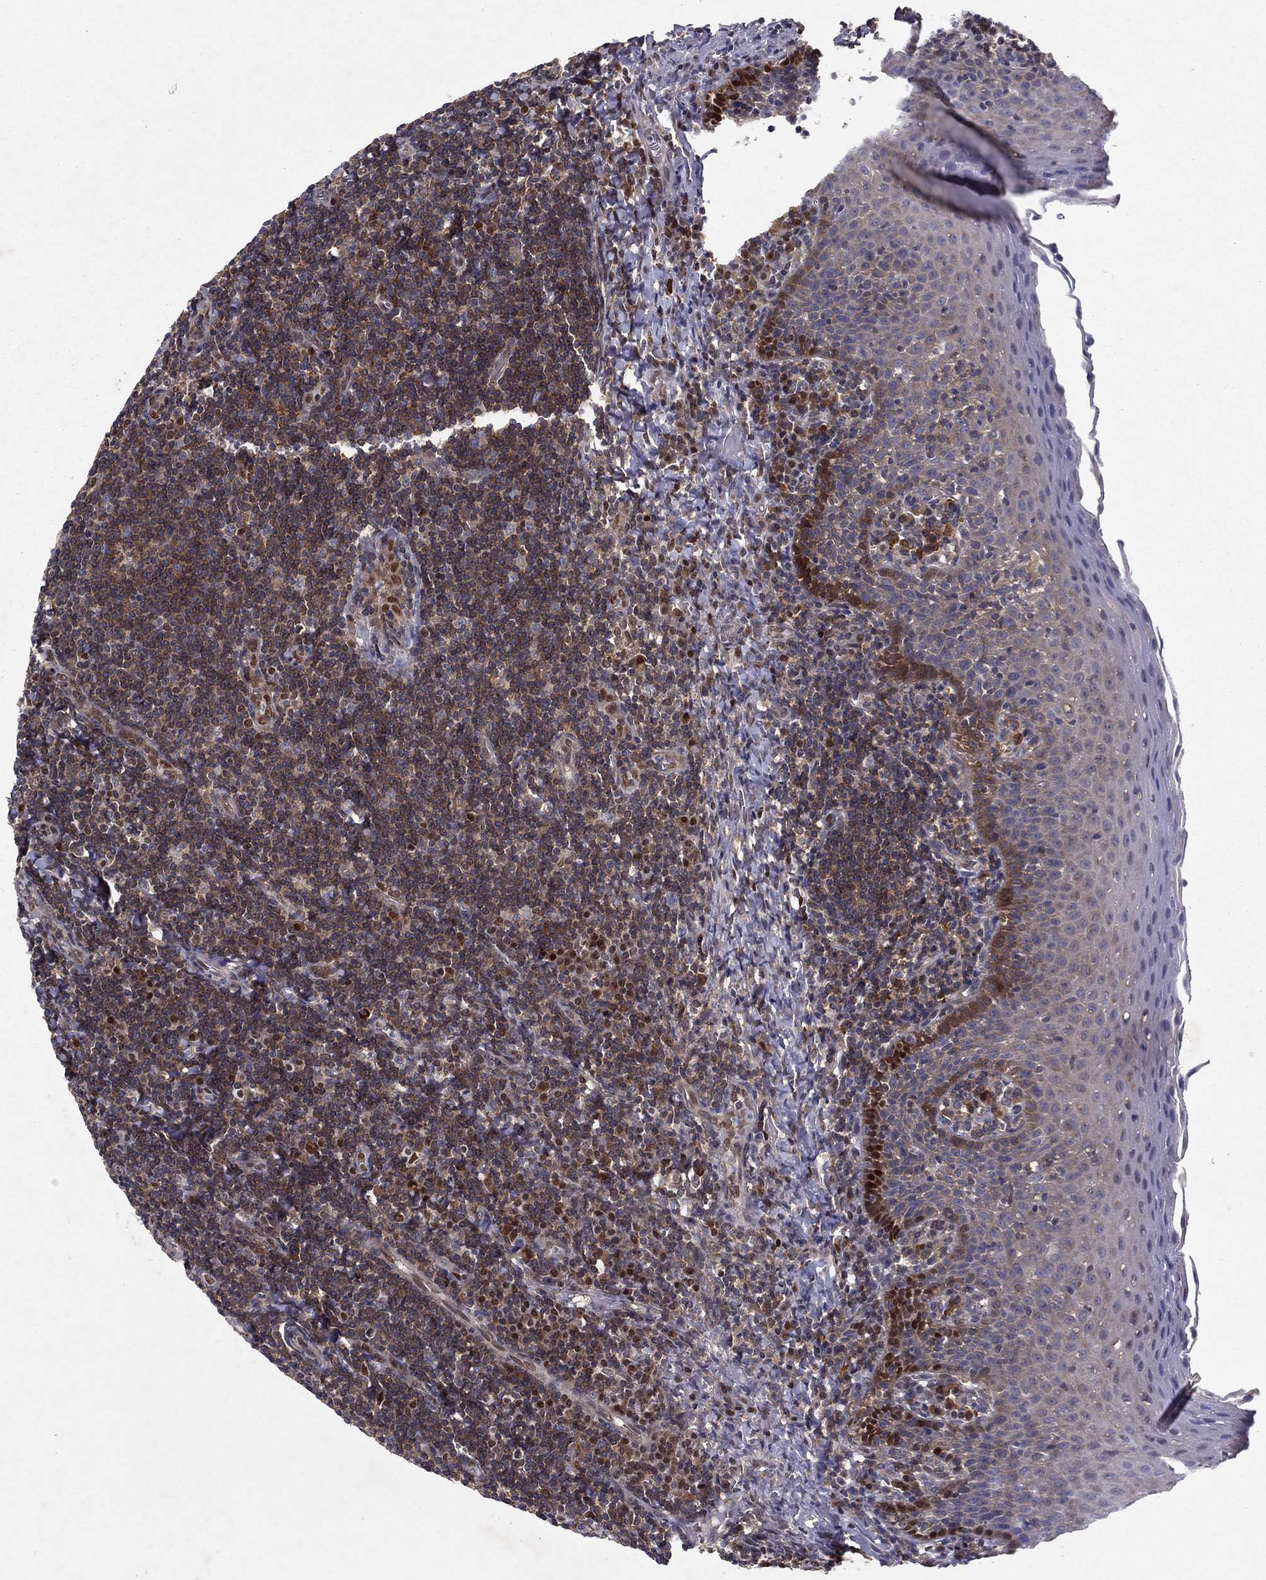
{"staining": {"intensity": "moderate", "quantity": "<25%", "location": "nuclear"}, "tissue": "tonsil", "cell_type": "Germinal center cells", "image_type": "normal", "snomed": [{"axis": "morphology", "description": "Normal tissue, NOS"}, {"axis": "morphology", "description": "Inflammation, NOS"}, {"axis": "topography", "description": "Tonsil"}], "caption": "Immunohistochemical staining of normal tonsil demonstrates moderate nuclear protein positivity in about <25% of germinal center cells. (DAB IHC with brightfield microscopy, high magnification).", "gene": "CRTC1", "patient": {"sex": "female", "age": 31}}